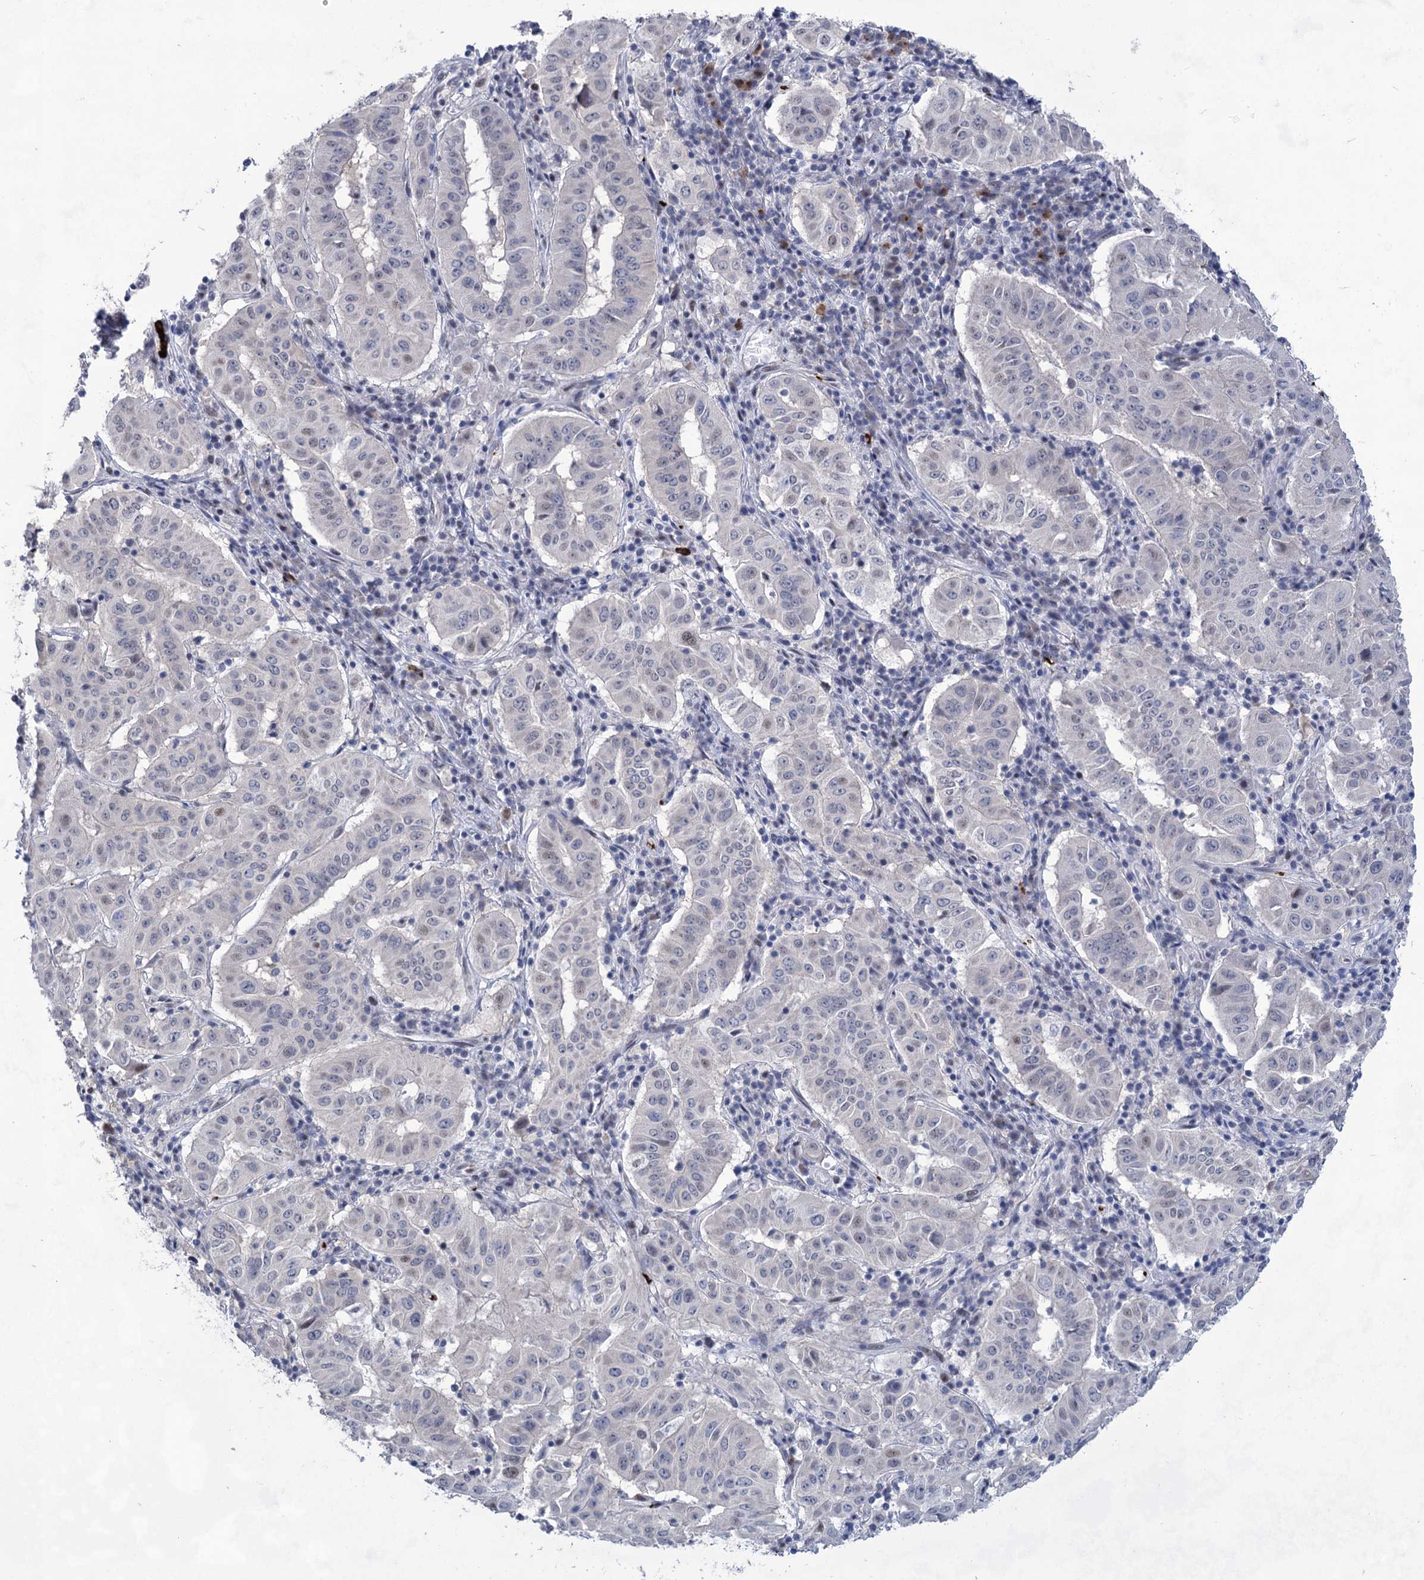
{"staining": {"intensity": "negative", "quantity": "none", "location": "none"}, "tissue": "pancreatic cancer", "cell_type": "Tumor cells", "image_type": "cancer", "snomed": [{"axis": "morphology", "description": "Adenocarcinoma, NOS"}, {"axis": "topography", "description": "Pancreas"}], "caption": "Tumor cells show no significant protein expression in adenocarcinoma (pancreatic).", "gene": "MON2", "patient": {"sex": "male", "age": 63}}